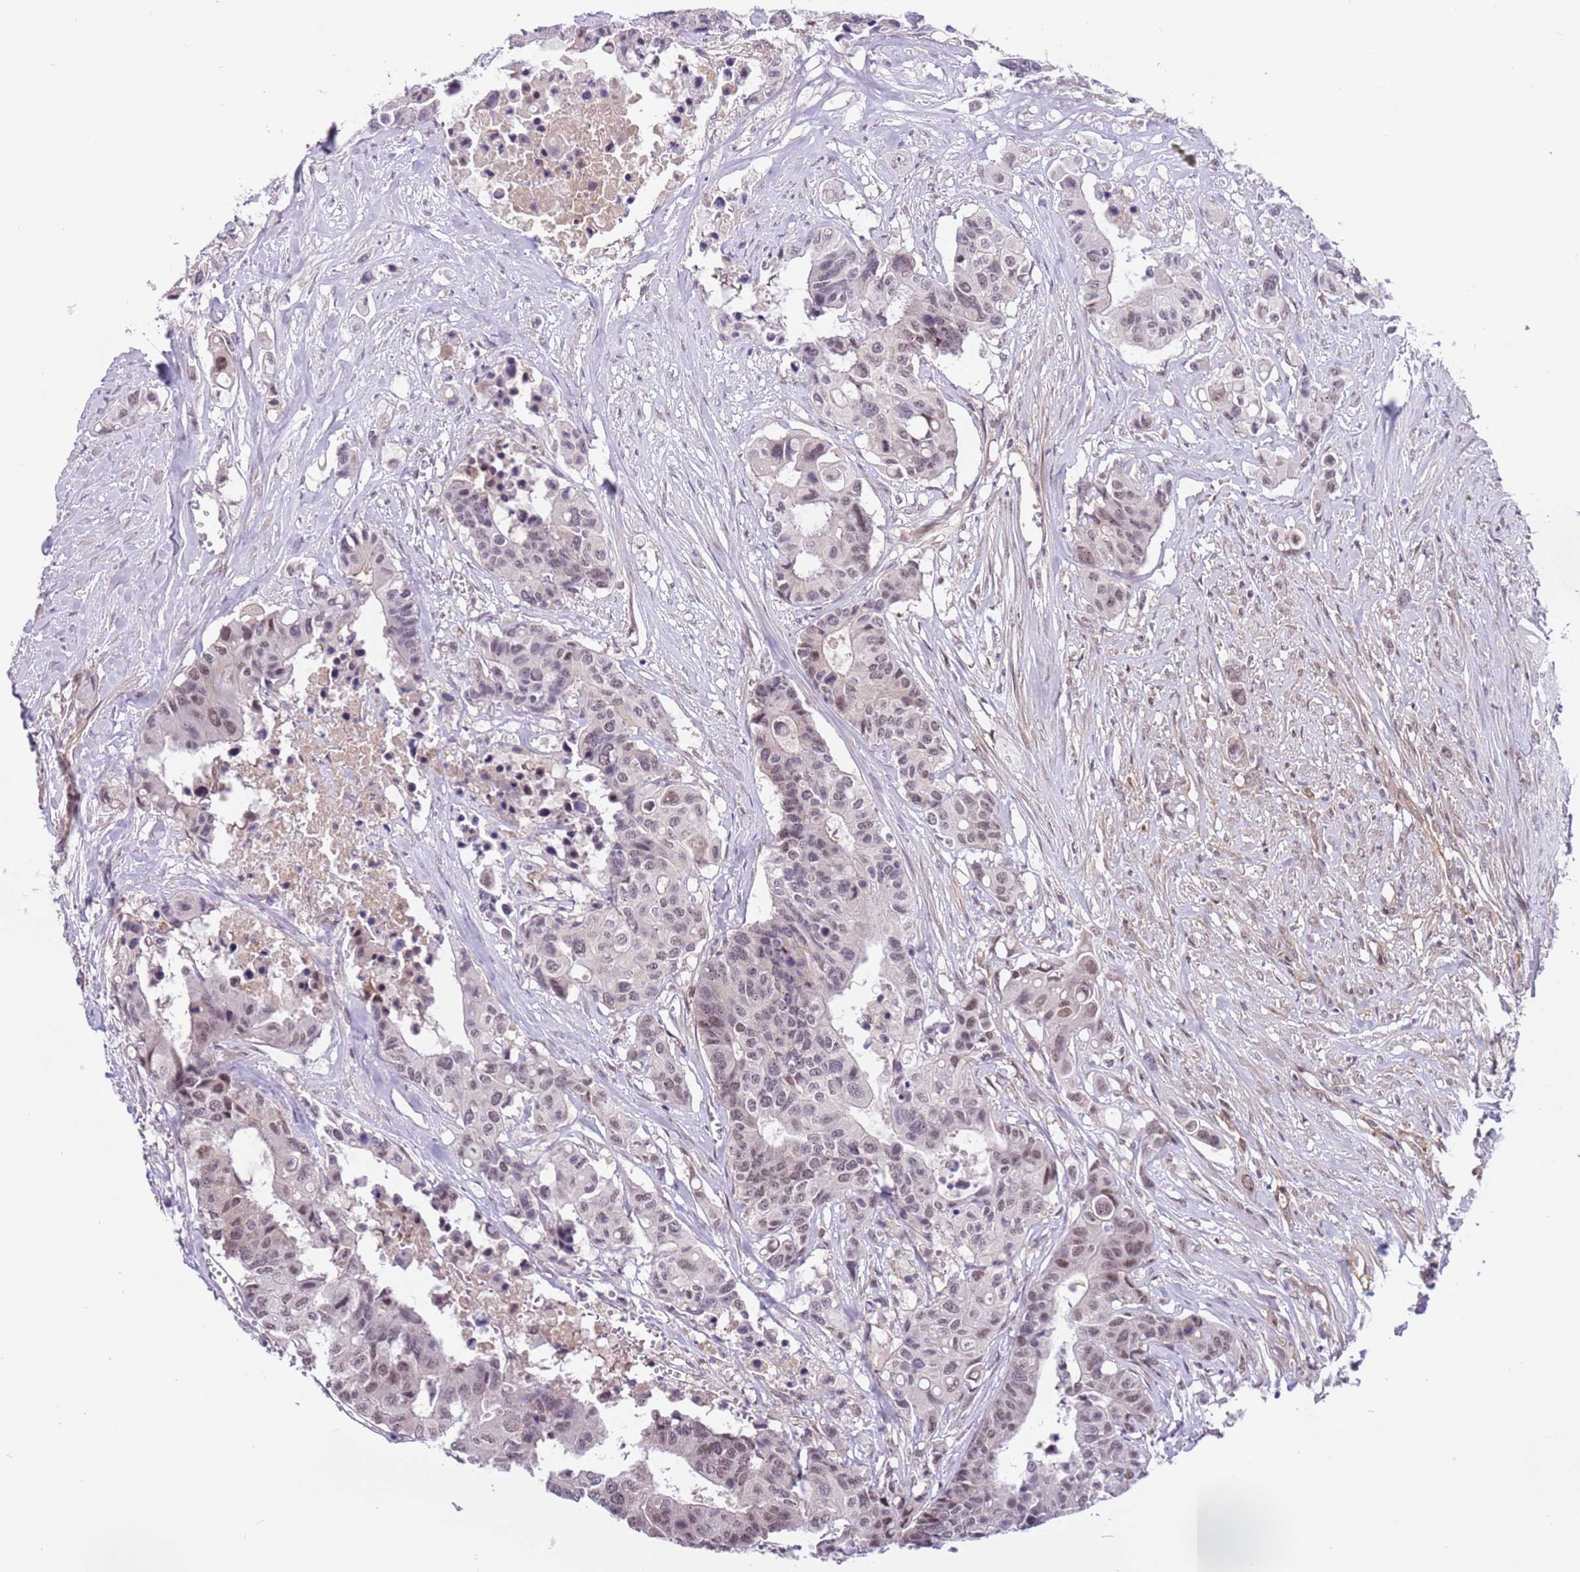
{"staining": {"intensity": "weak", "quantity": "<25%", "location": "nuclear"}, "tissue": "colorectal cancer", "cell_type": "Tumor cells", "image_type": "cancer", "snomed": [{"axis": "morphology", "description": "Adenocarcinoma, NOS"}, {"axis": "topography", "description": "Colon"}], "caption": "Tumor cells are negative for brown protein staining in colorectal adenocarcinoma. (DAB (3,3'-diaminobenzidine) immunohistochemistry (IHC) with hematoxylin counter stain).", "gene": "MAGEF1", "patient": {"sex": "male", "age": 77}}